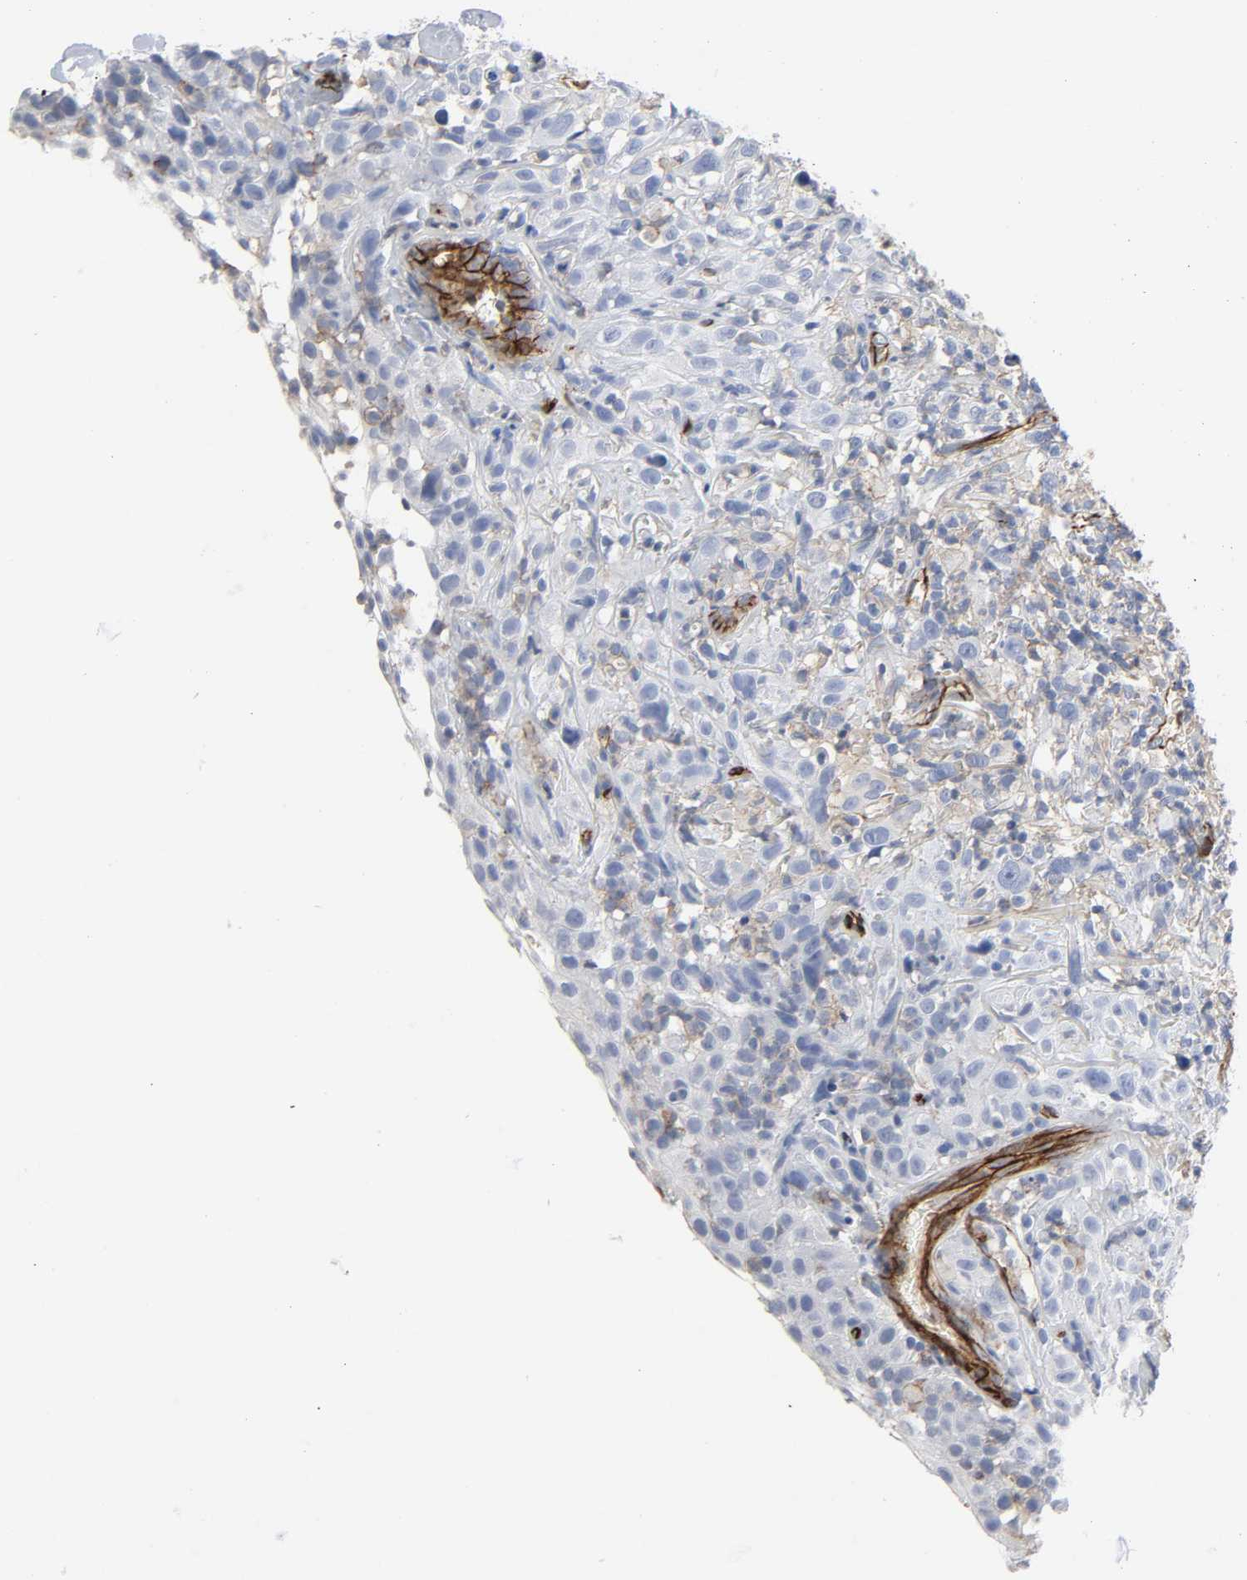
{"staining": {"intensity": "moderate", "quantity": "25%-75%", "location": "cytoplasmic/membranous"}, "tissue": "thyroid cancer", "cell_type": "Tumor cells", "image_type": "cancer", "snomed": [{"axis": "morphology", "description": "Carcinoma, NOS"}, {"axis": "topography", "description": "Thyroid gland"}], "caption": "DAB (3,3'-diaminobenzidine) immunohistochemical staining of human thyroid cancer (carcinoma) exhibits moderate cytoplasmic/membranous protein expression in approximately 25%-75% of tumor cells.", "gene": "PECAM1", "patient": {"sex": "female", "age": 77}}